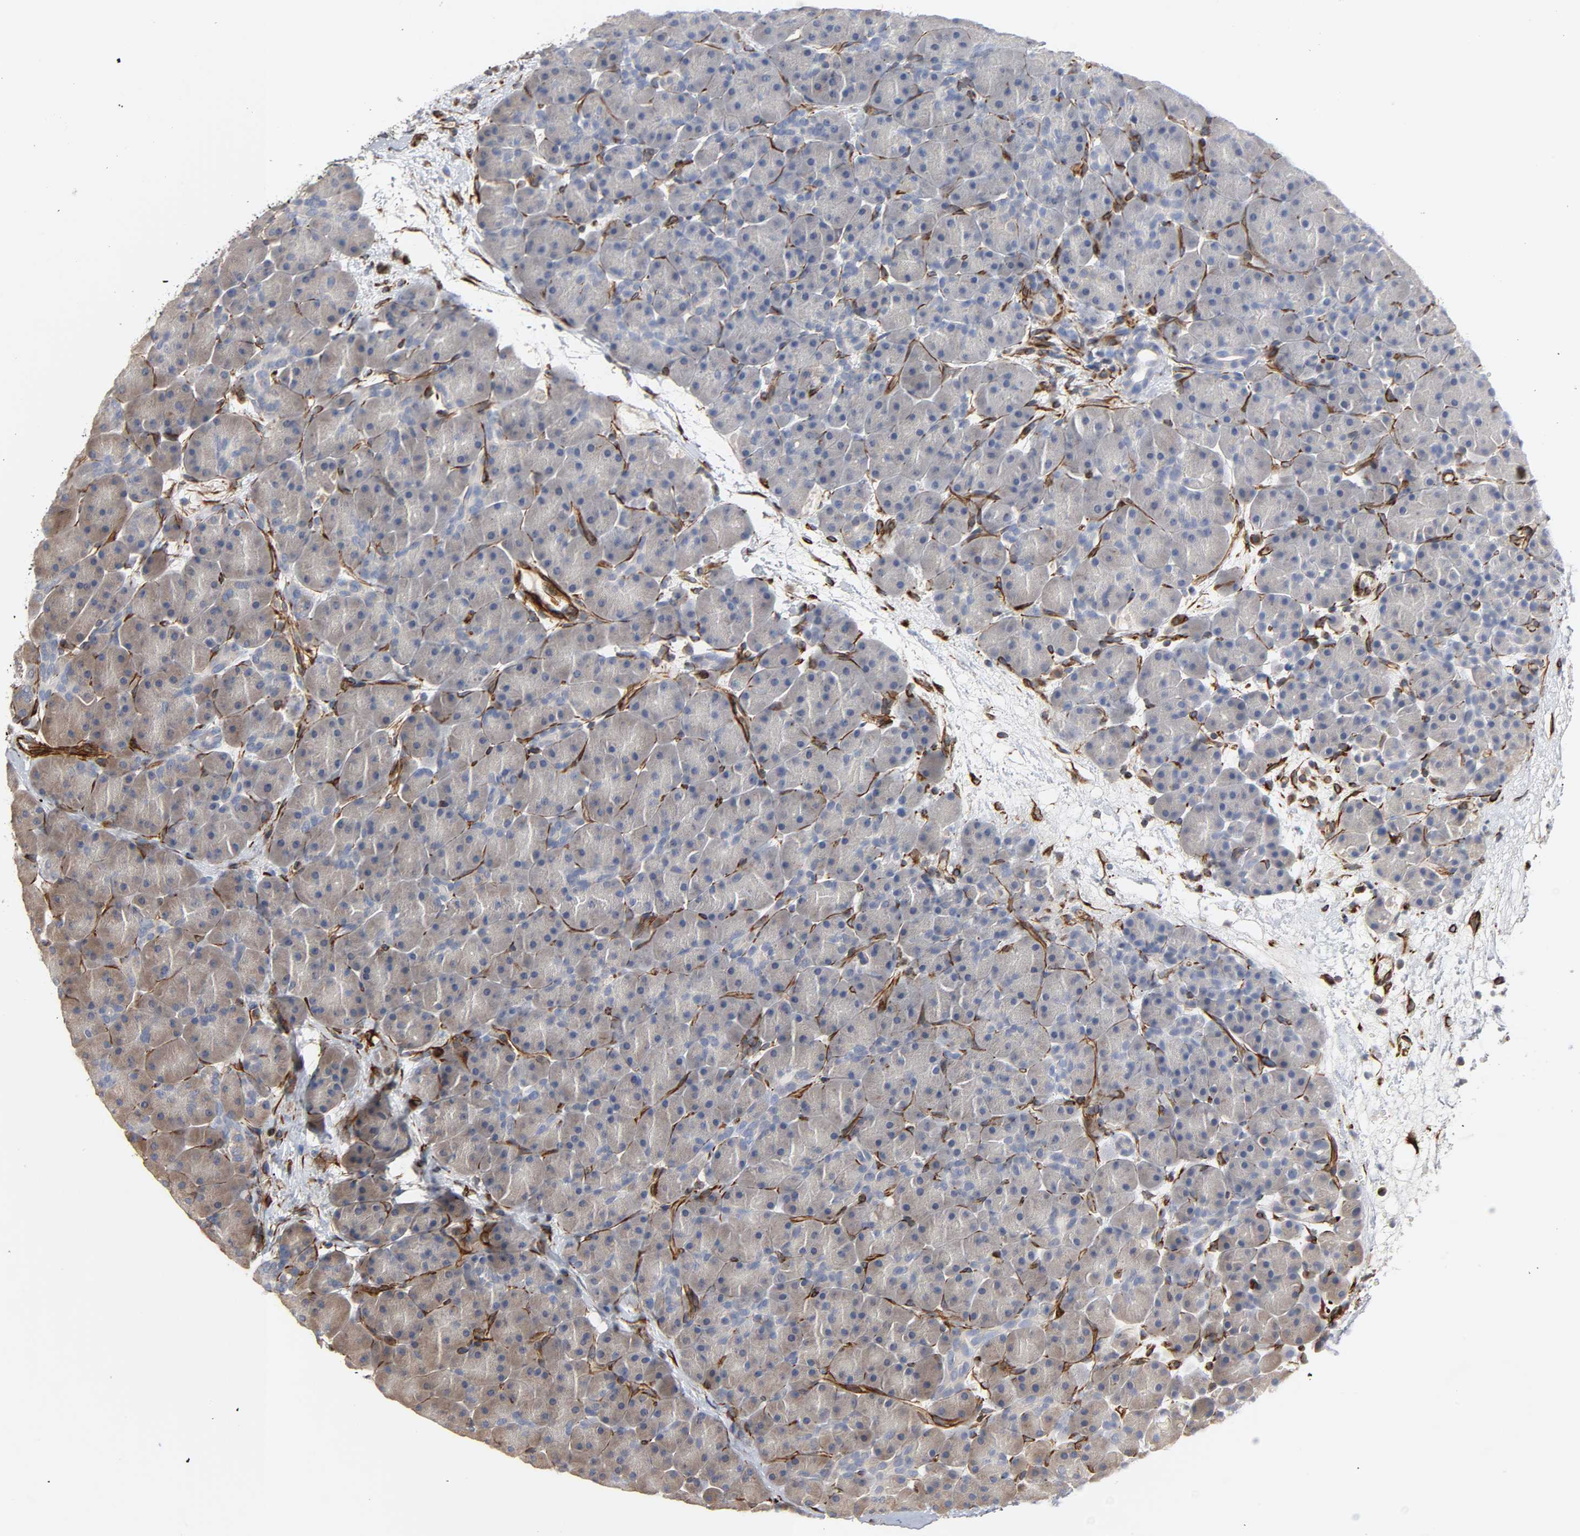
{"staining": {"intensity": "moderate", "quantity": "25%-75%", "location": "cytoplasmic/membranous"}, "tissue": "pancreas", "cell_type": "Exocrine glandular cells", "image_type": "normal", "snomed": [{"axis": "morphology", "description": "Normal tissue, NOS"}, {"axis": "topography", "description": "Pancreas"}], "caption": "Immunohistochemistry image of normal pancreas: pancreas stained using IHC displays medium levels of moderate protein expression localized specifically in the cytoplasmic/membranous of exocrine glandular cells, appearing as a cytoplasmic/membranous brown color.", "gene": "FAM118A", "patient": {"sex": "male", "age": 66}}